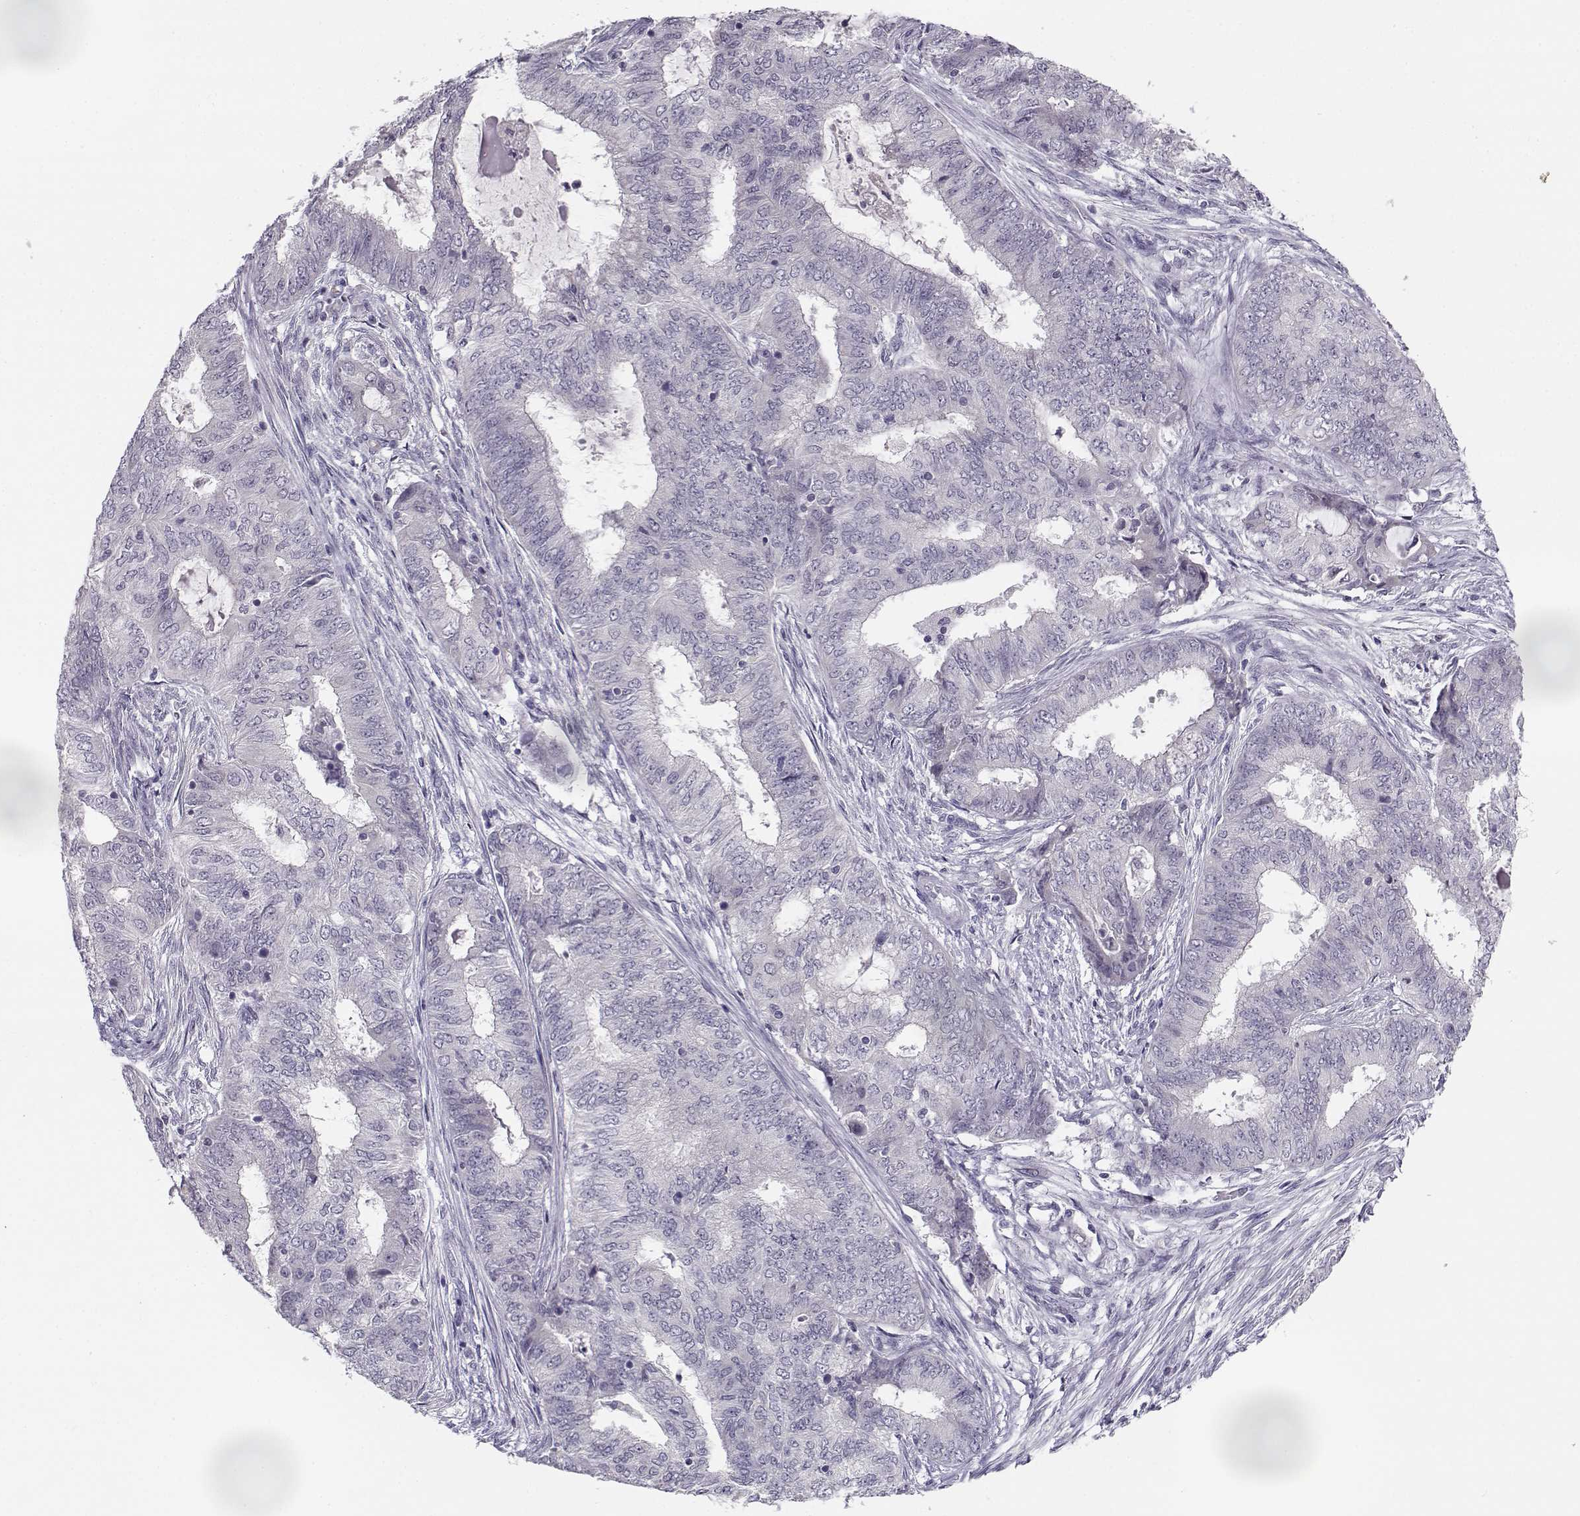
{"staining": {"intensity": "negative", "quantity": "none", "location": "none"}, "tissue": "endometrial cancer", "cell_type": "Tumor cells", "image_type": "cancer", "snomed": [{"axis": "morphology", "description": "Adenocarcinoma, NOS"}, {"axis": "topography", "description": "Endometrium"}], "caption": "Endometrial cancer was stained to show a protein in brown. There is no significant positivity in tumor cells. (DAB (3,3'-diaminobenzidine) immunohistochemistry visualized using brightfield microscopy, high magnification).", "gene": "DDX25", "patient": {"sex": "female", "age": 62}}